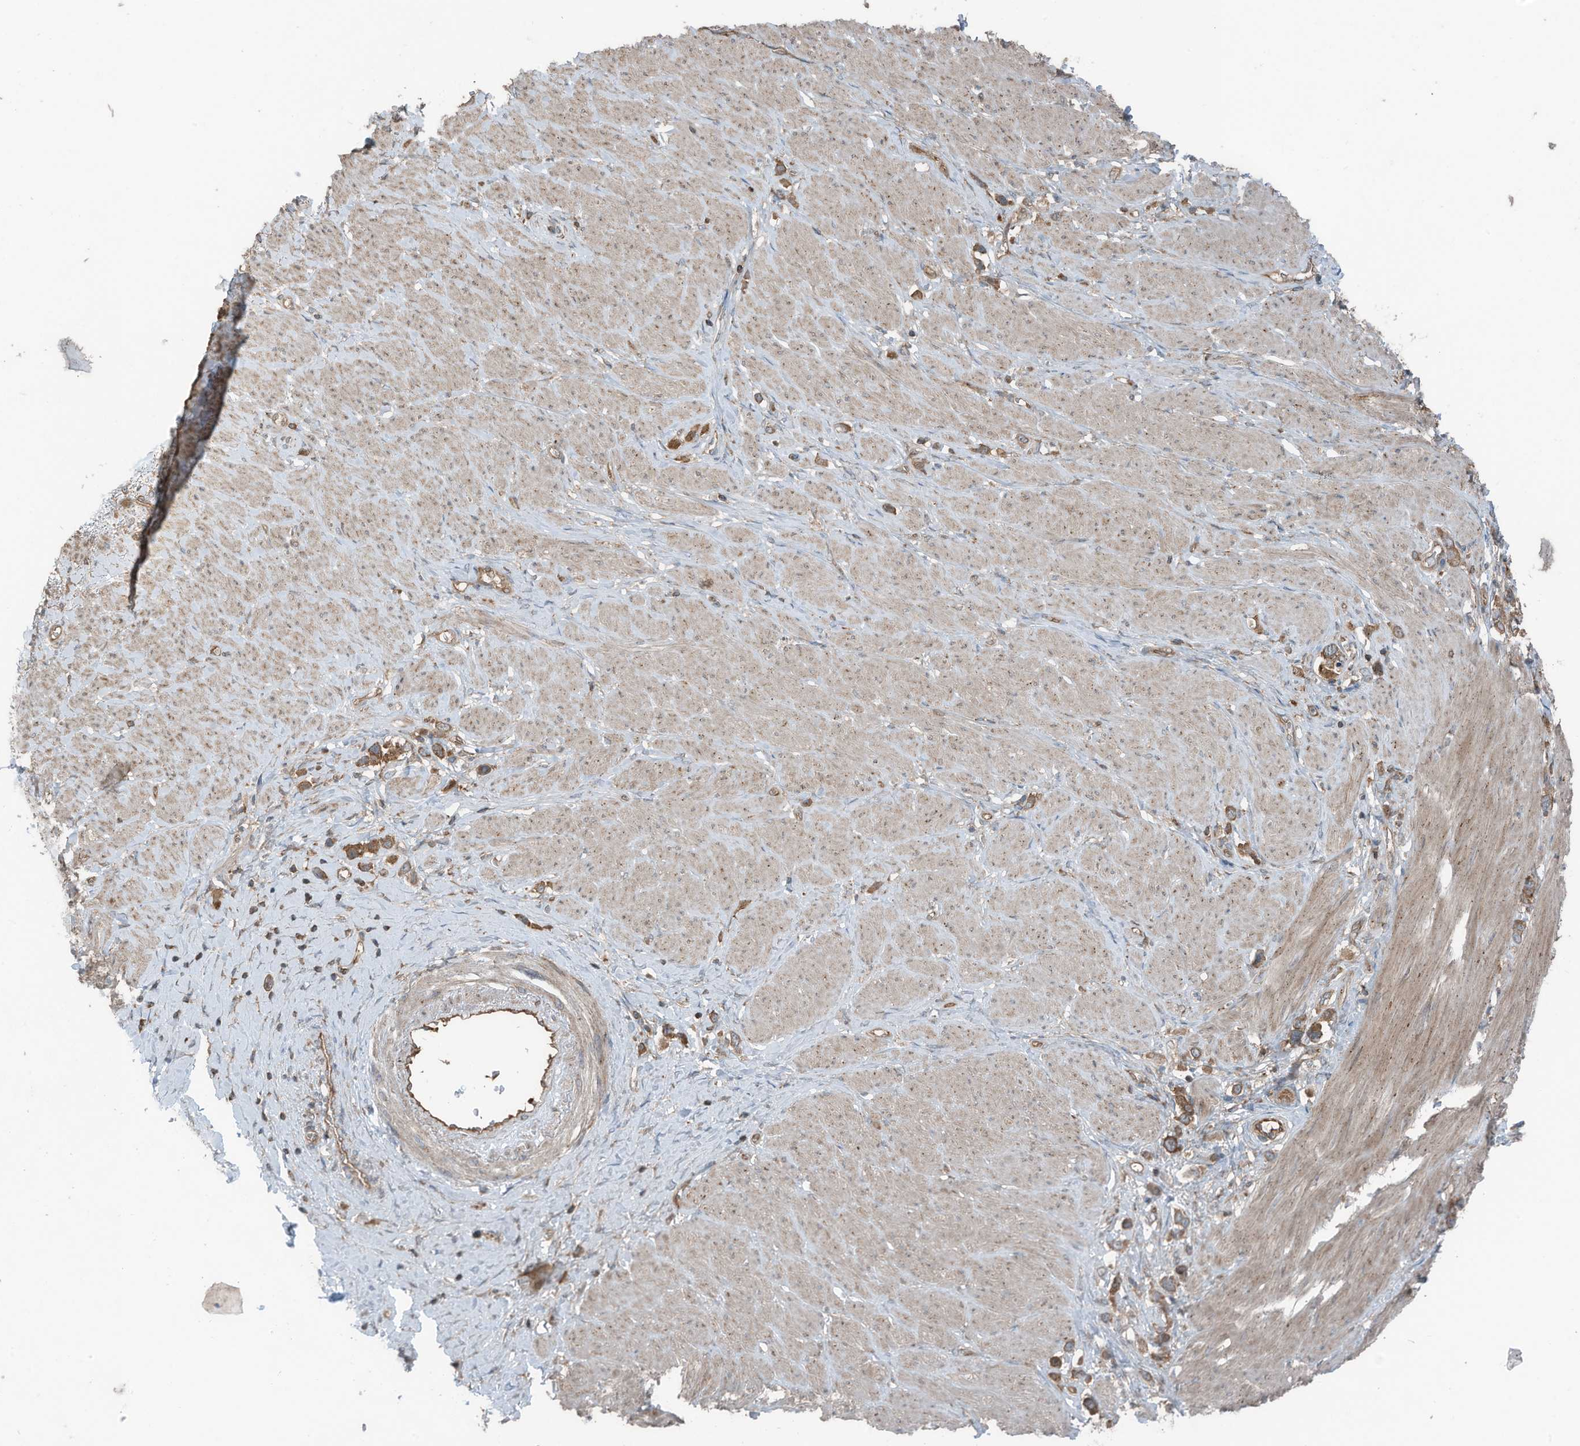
{"staining": {"intensity": "moderate", "quantity": ">75%", "location": "cytoplasmic/membranous"}, "tissue": "stomach cancer", "cell_type": "Tumor cells", "image_type": "cancer", "snomed": [{"axis": "morphology", "description": "Adenocarcinoma, NOS"}, {"axis": "topography", "description": "Stomach"}], "caption": "Immunohistochemistry (DAB (3,3'-diaminobenzidine)) staining of stomach adenocarcinoma demonstrates moderate cytoplasmic/membranous protein positivity in about >75% of tumor cells. Using DAB (3,3'-diaminobenzidine) (brown) and hematoxylin (blue) stains, captured at high magnification using brightfield microscopy.", "gene": "TXNDC9", "patient": {"sex": "female", "age": 65}}